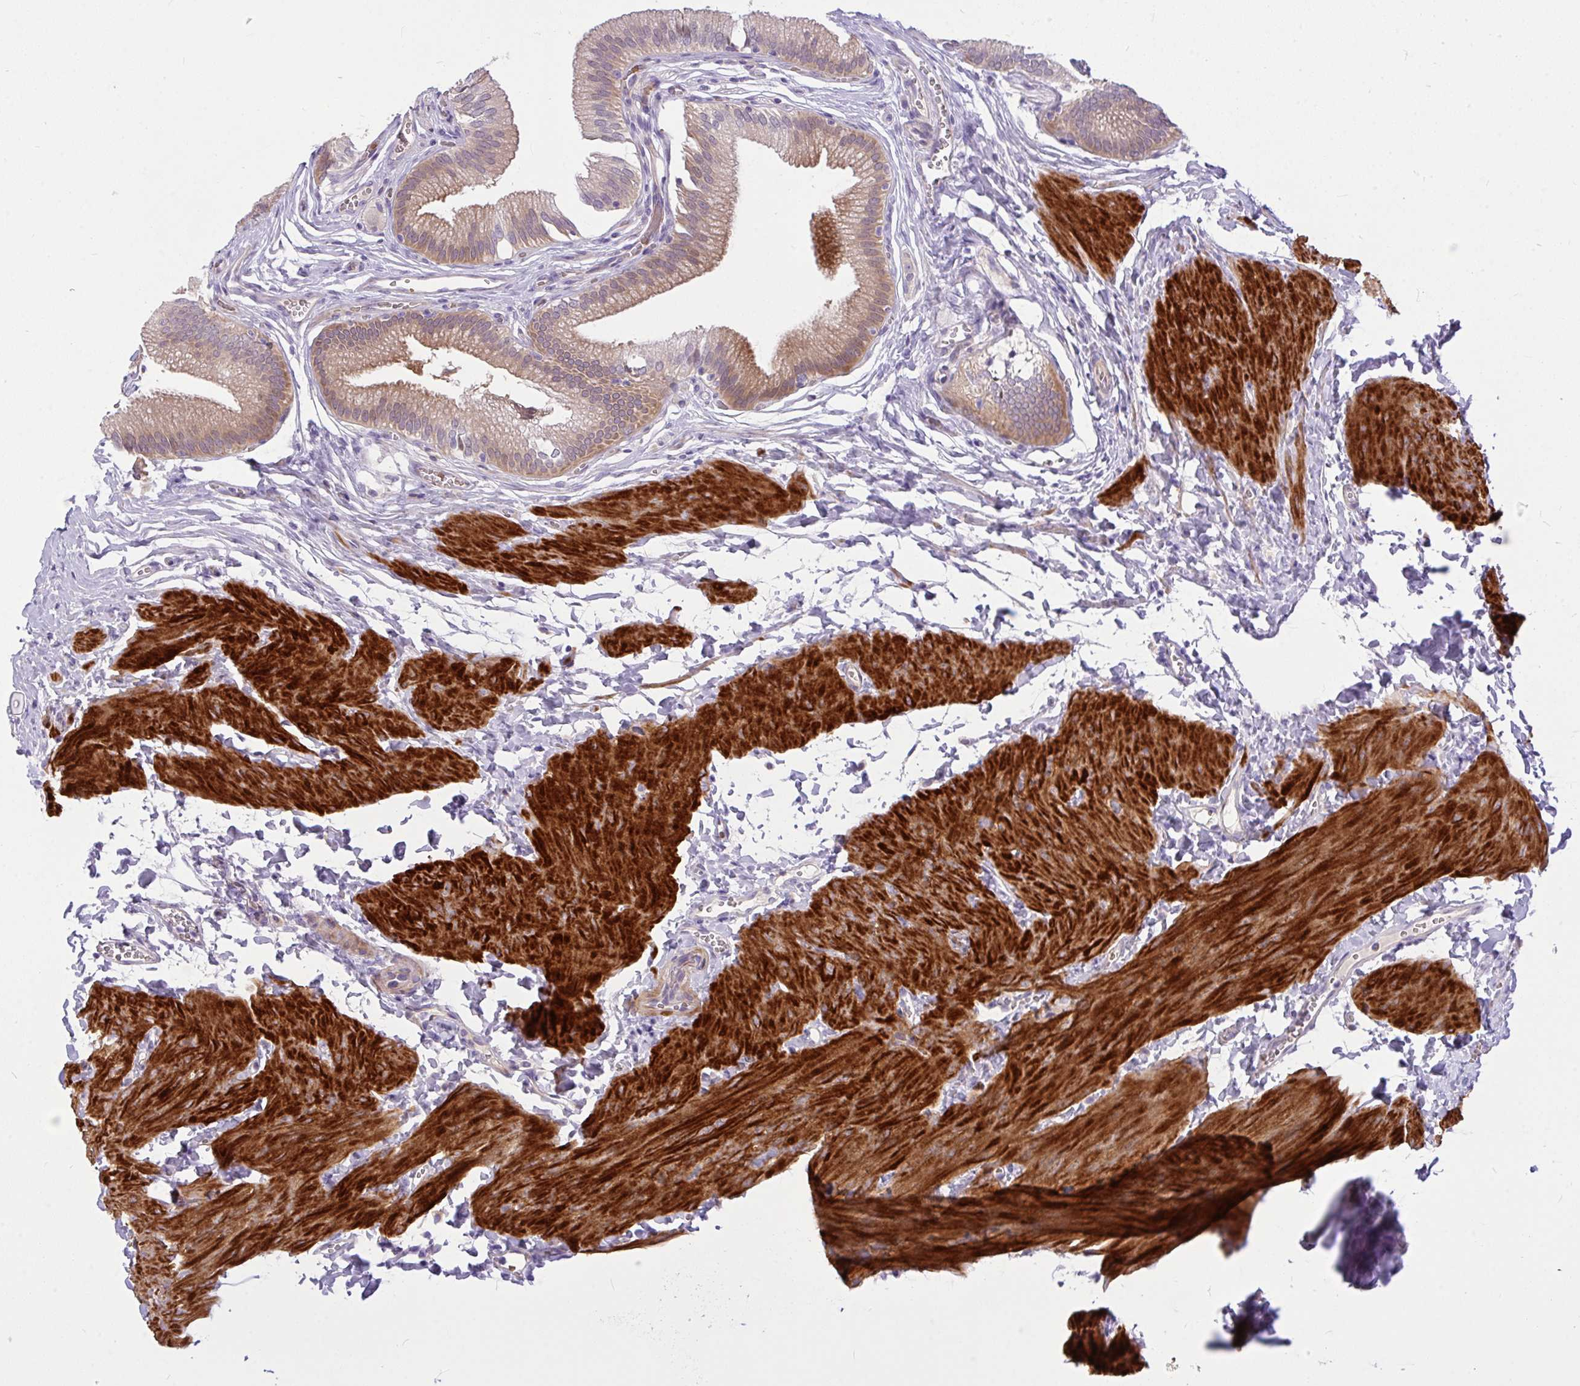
{"staining": {"intensity": "weak", "quantity": ">75%", "location": "cytoplasmic/membranous"}, "tissue": "gallbladder", "cell_type": "Glandular cells", "image_type": "normal", "snomed": [{"axis": "morphology", "description": "Normal tissue, NOS"}, {"axis": "topography", "description": "Gallbladder"}, {"axis": "topography", "description": "Peripheral nerve tissue"}], "caption": "High-power microscopy captured an immunohistochemistry histopathology image of normal gallbladder, revealing weak cytoplasmic/membranous positivity in approximately >75% of glandular cells.", "gene": "MOCS1", "patient": {"sex": "male", "age": 17}}